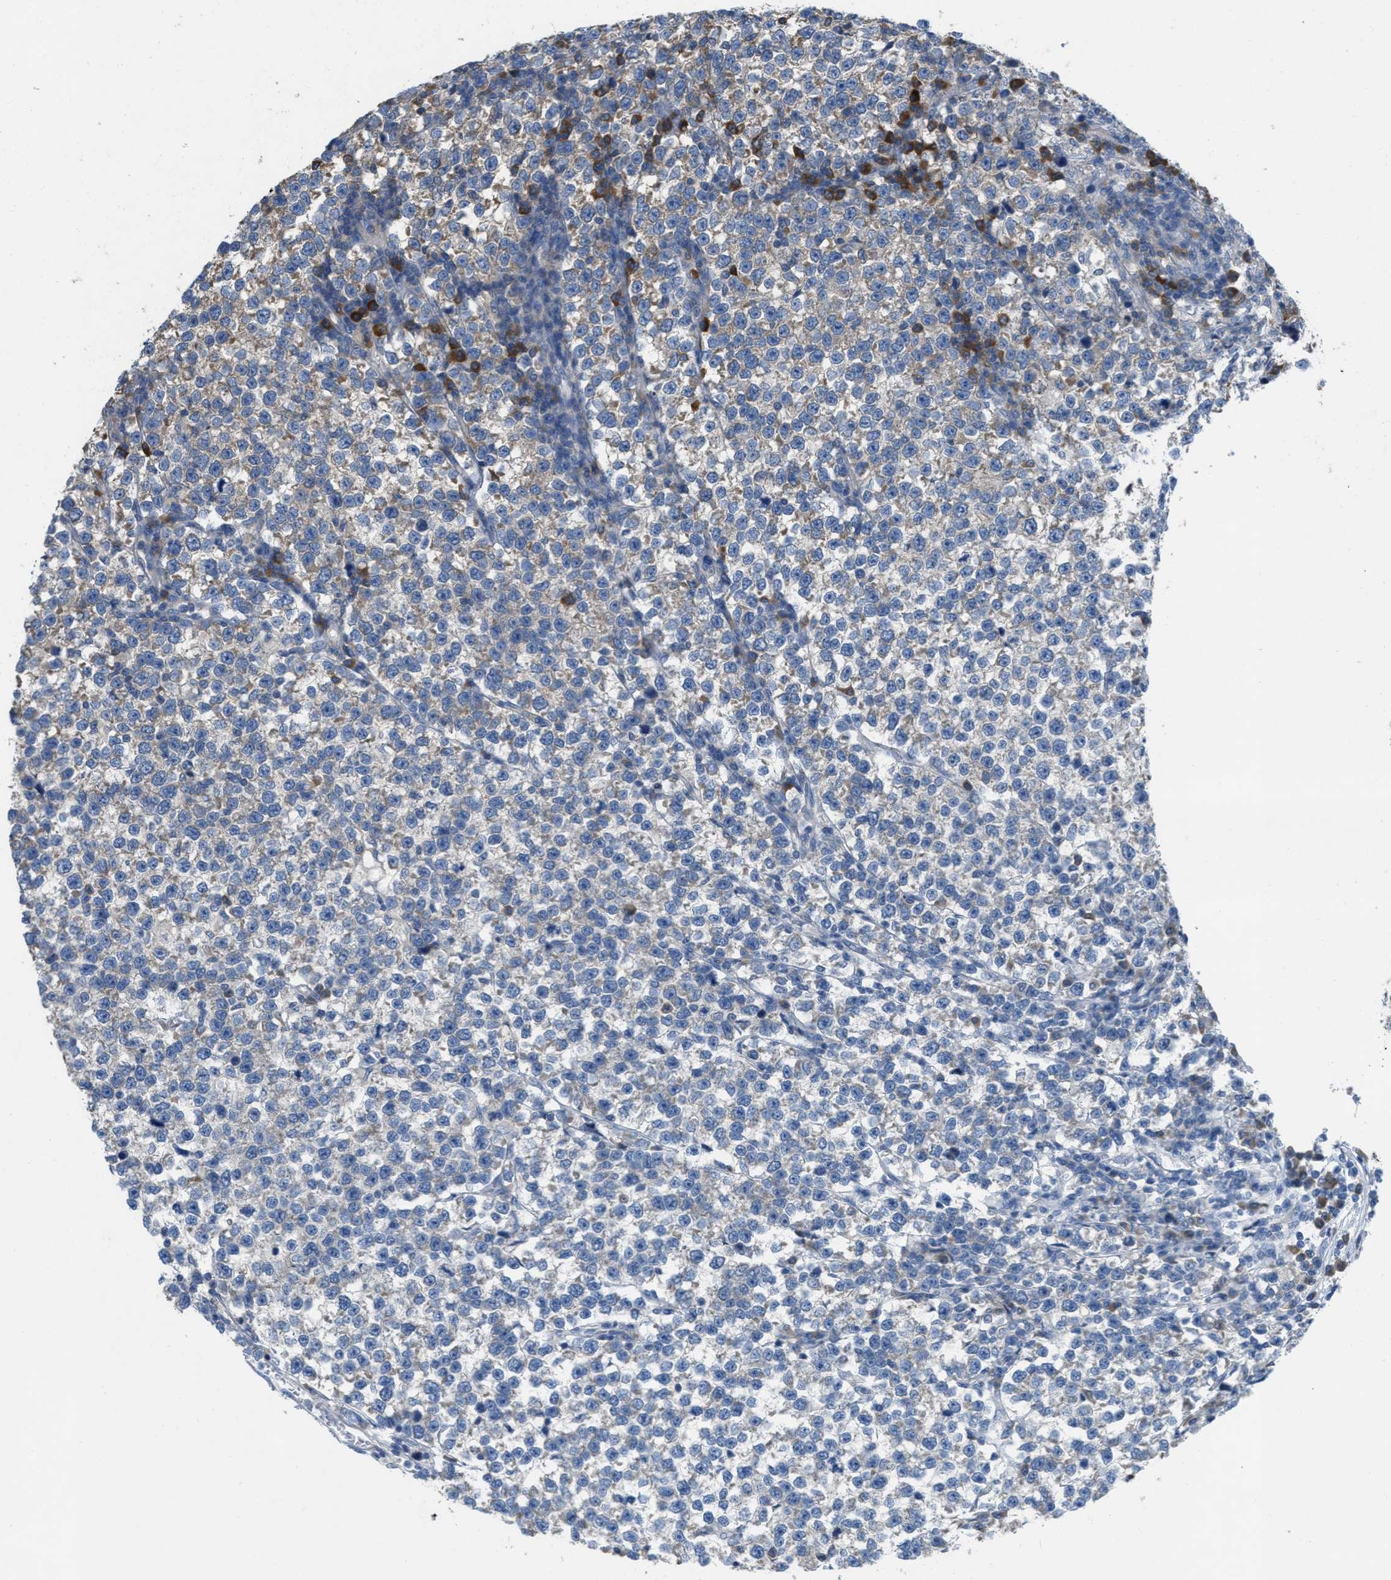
{"staining": {"intensity": "negative", "quantity": "none", "location": "none"}, "tissue": "testis cancer", "cell_type": "Tumor cells", "image_type": "cancer", "snomed": [{"axis": "morphology", "description": "Normal tissue, NOS"}, {"axis": "morphology", "description": "Seminoma, NOS"}, {"axis": "topography", "description": "Testis"}], "caption": "Immunohistochemistry micrograph of human testis cancer (seminoma) stained for a protein (brown), which displays no expression in tumor cells.", "gene": "UBA5", "patient": {"sex": "male", "age": 43}}